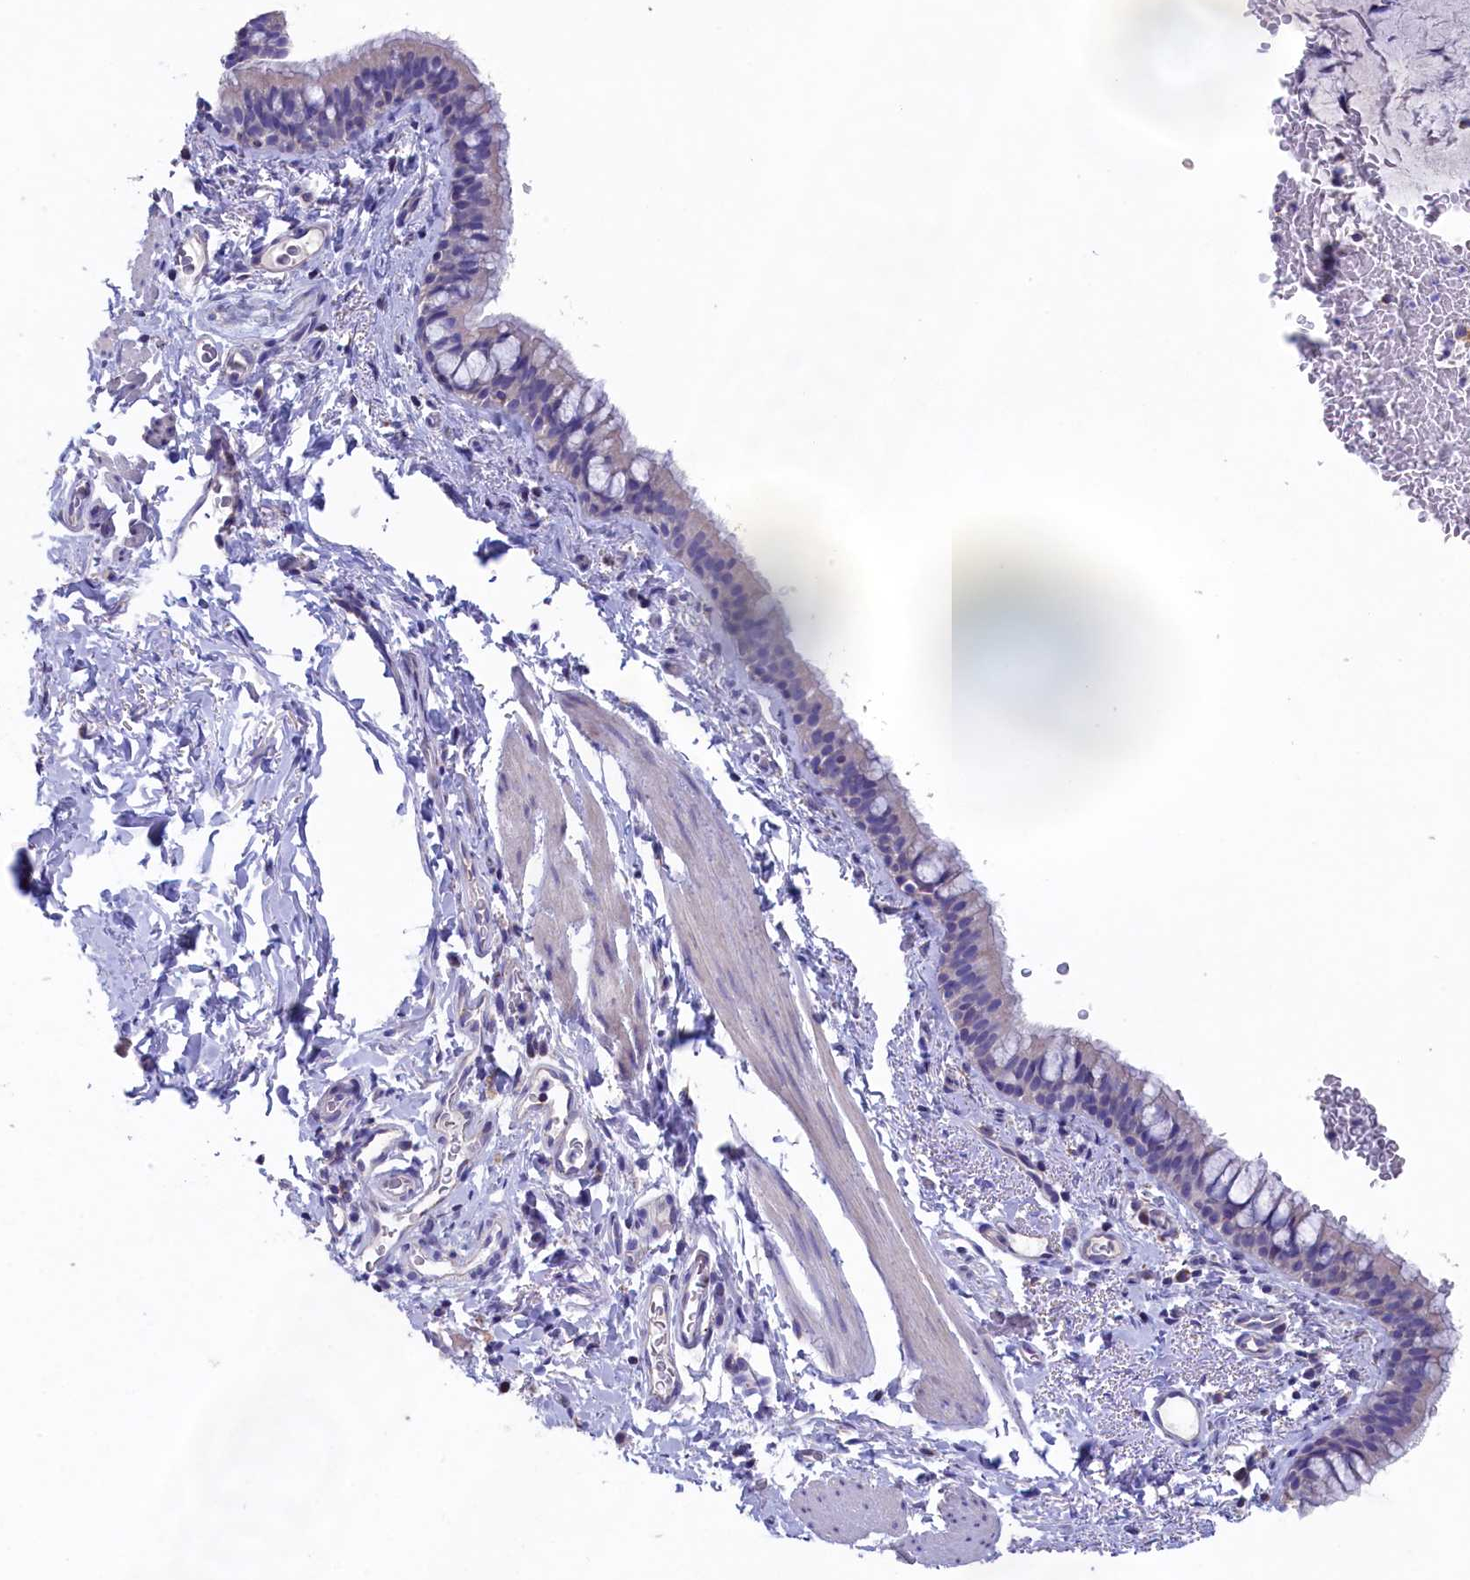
{"staining": {"intensity": "negative", "quantity": "none", "location": "none"}, "tissue": "bronchus", "cell_type": "Respiratory epithelial cells", "image_type": "normal", "snomed": [{"axis": "morphology", "description": "Normal tissue, NOS"}, {"axis": "topography", "description": "Cartilage tissue"}, {"axis": "topography", "description": "Bronchus"}], "caption": "Respiratory epithelial cells are negative for brown protein staining in unremarkable bronchus.", "gene": "PRDM12", "patient": {"sex": "female", "age": 36}}